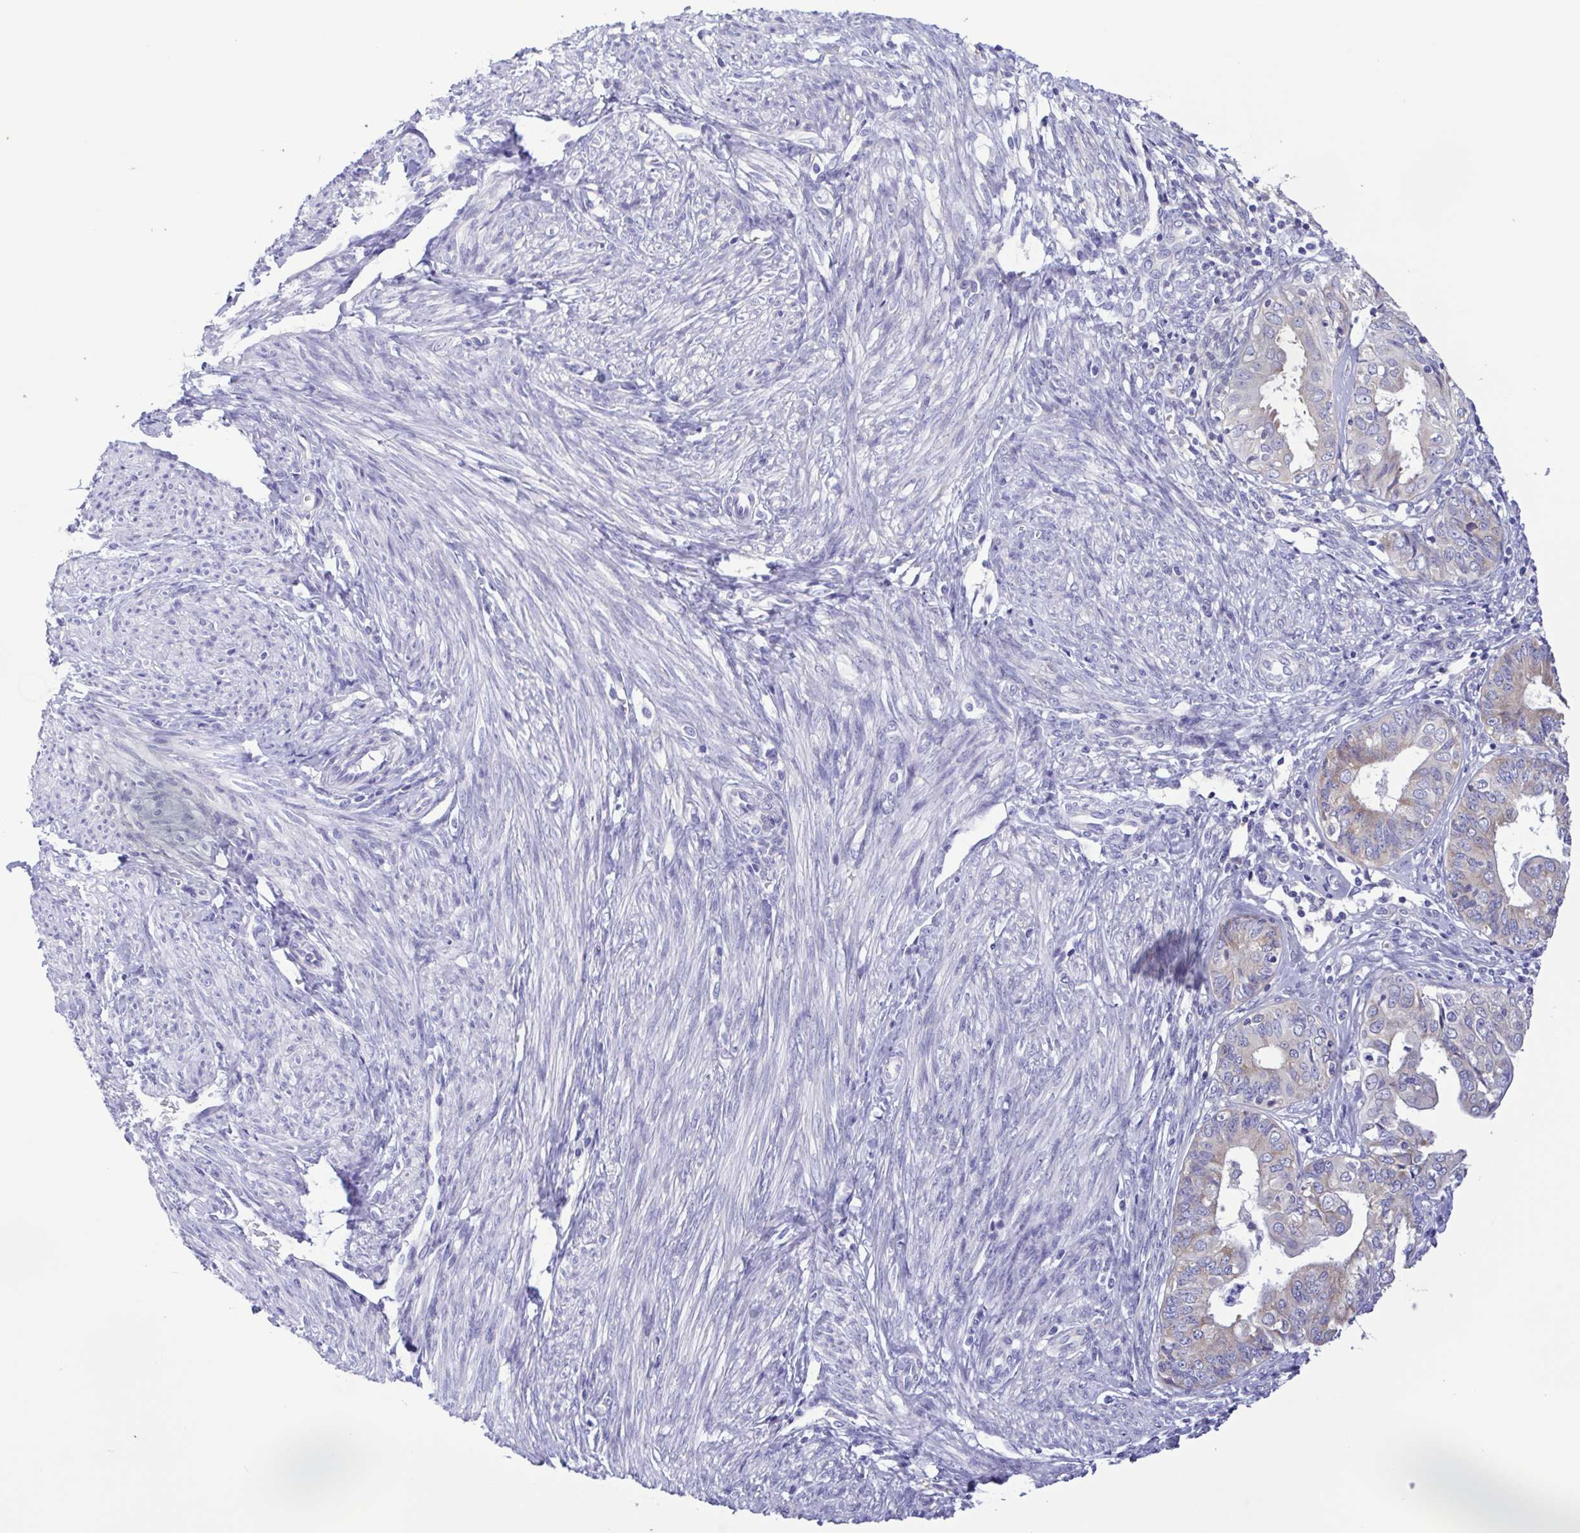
{"staining": {"intensity": "negative", "quantity": "none", "location": "none"}, "tissue": "endometrial cancer", "cell_type": "Tumor cells", "image_type": "cancer", "snomed": [{"axis": "morphology", "description": "Adenocarcinoma, NOS"}, {"axis": "topography", "description": "Endometrium"}], "caption": "Immunohistochemistry histopathology image of endometrial cancer (adenocarcinoma) stained for a protein (brown), which exhibits no expression in tumor cells.", "gene": "TNNI3", "patient": {"sex": "female", "age": 68}}